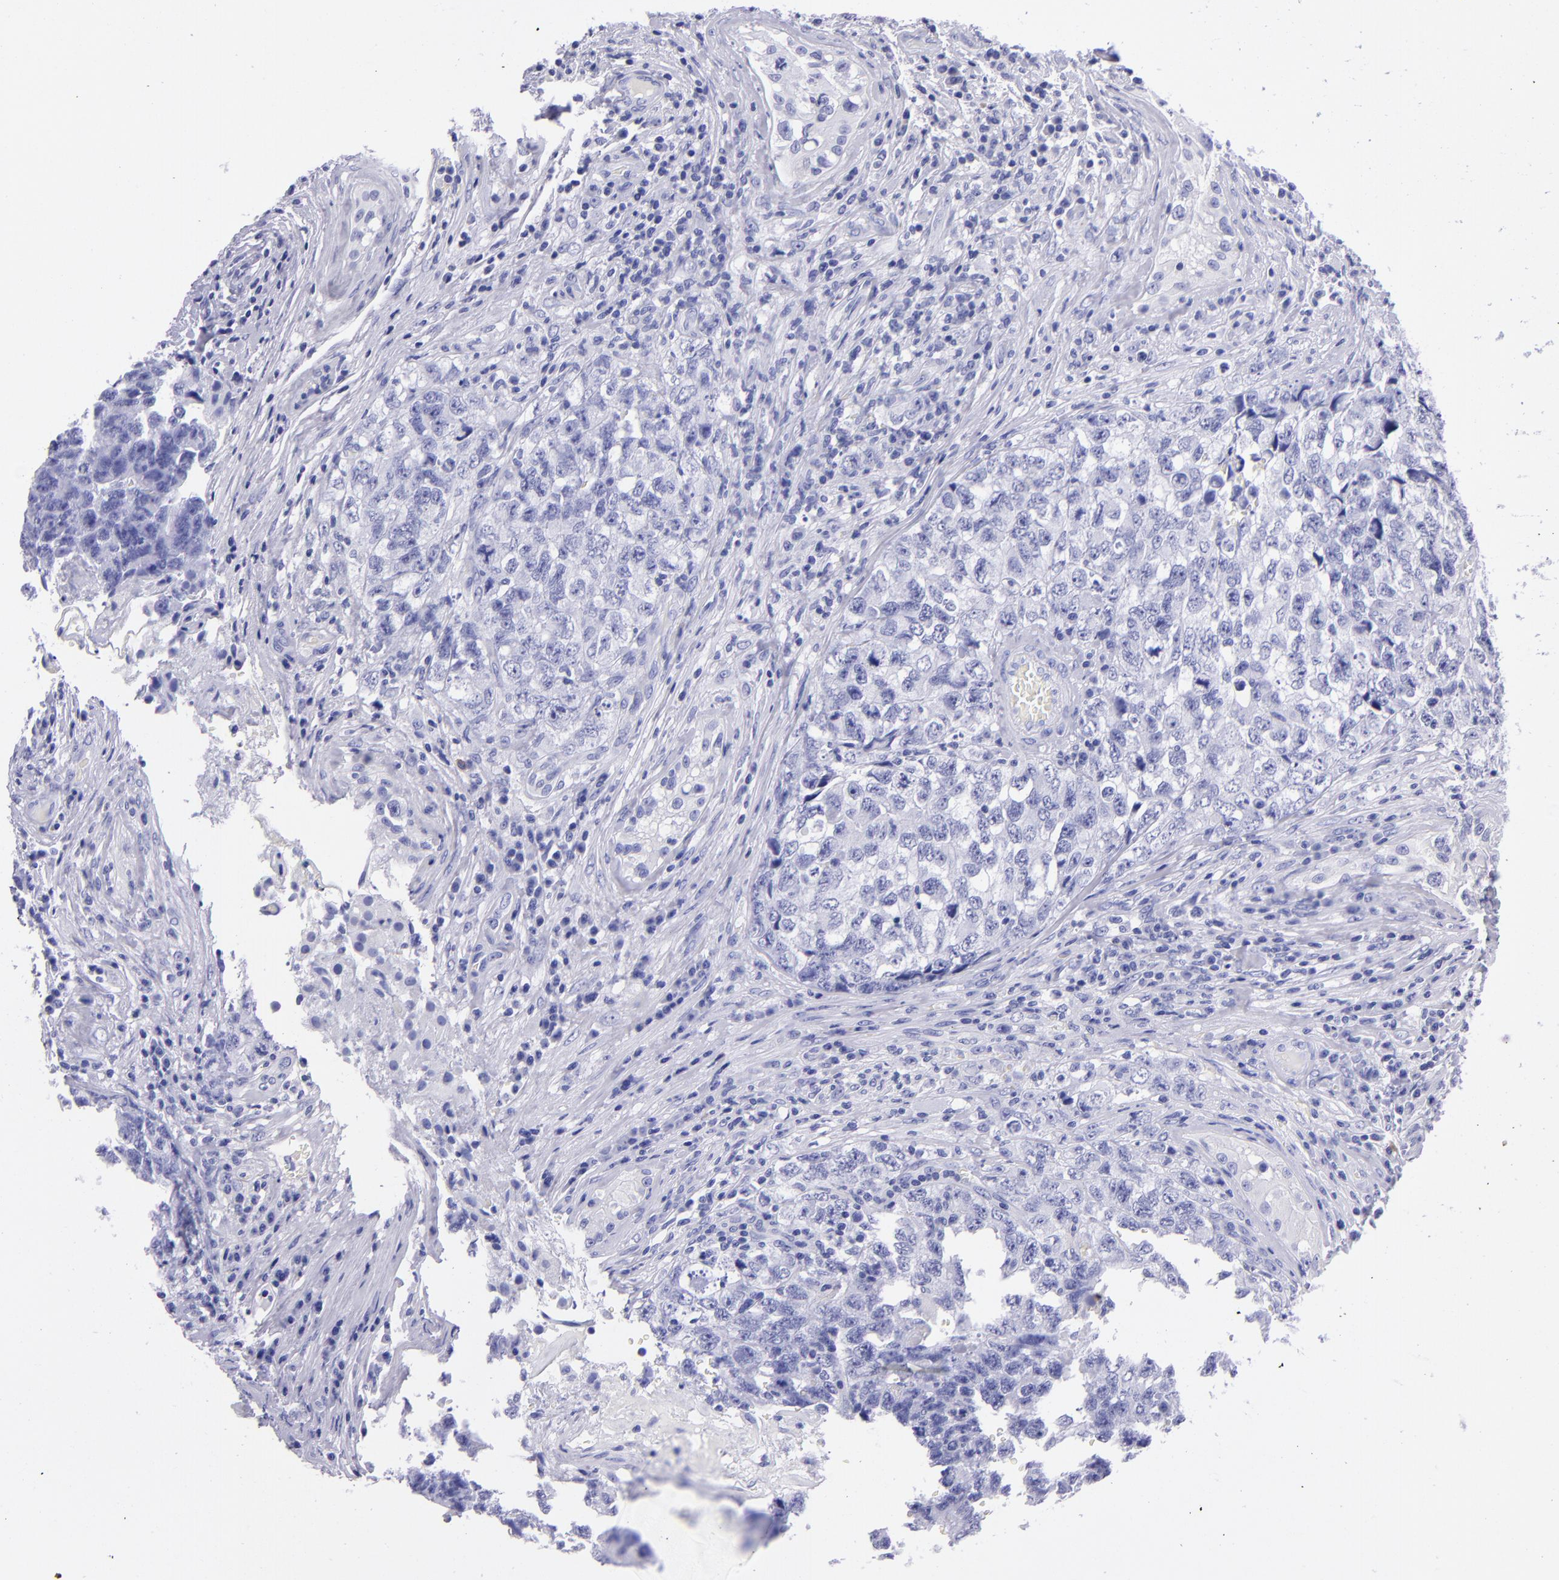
{"staining": {"intensity": "negative", "quantity": "none", "location": "none"}, "tissue": "testis cancer", "cell_type": "Tumor cells", "image_type": "cancer", "snomed": [{"axis": "morphology", "description": "Carcinoma, Embryonal, NOS"}, {"axis": "topography", "description": "Testis"}], "caption": "Testis cancer was stained to show a protein in brown. There is no significant expression in tumor cells.", "gene": "TYRP1", "patient": {"sex": "male", "age": 31}}